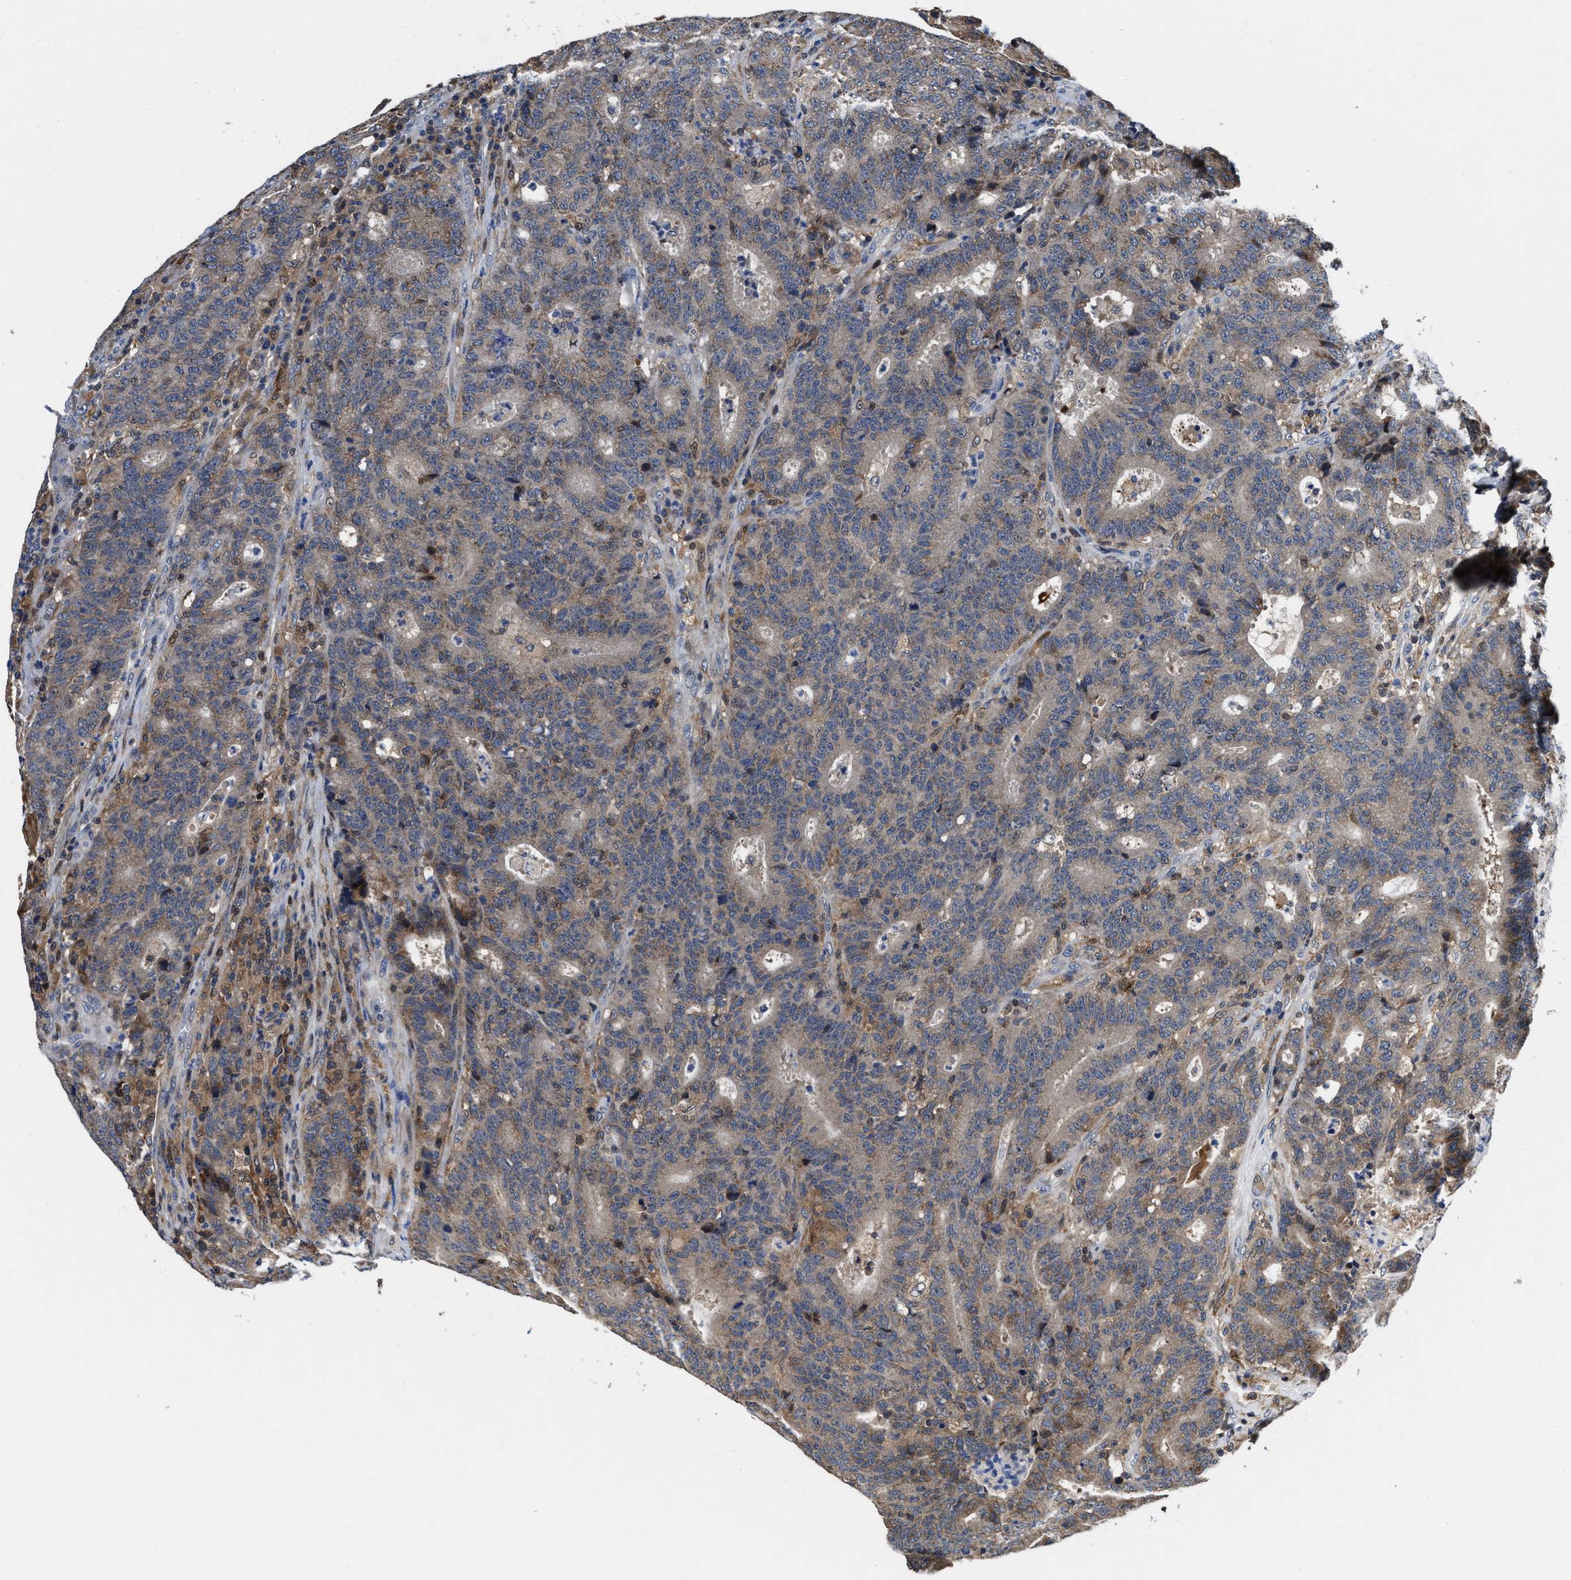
{"staining": {"intensity": "weak", "quantity": ">75%", "location": "cytoplasmic/membranous"}, "tissue": "colorectal cancer", "cell_type": "Tumor cells", "image_type": "cancer", "snomed": [{"axis": "morphology", "description": "Adenocarcinoma, NOS"}, {"axis": "topography", "description": "Colon"}], "caption": "An image showing weak cytoplasmic/membranous staining in about >75% of tumor cells in colorectal cancer (adenocarcinoma), as visualized by brown immunohistochemical staining.", "gene": "RGS10", "patient": {"sex": "female", "age": 75}}